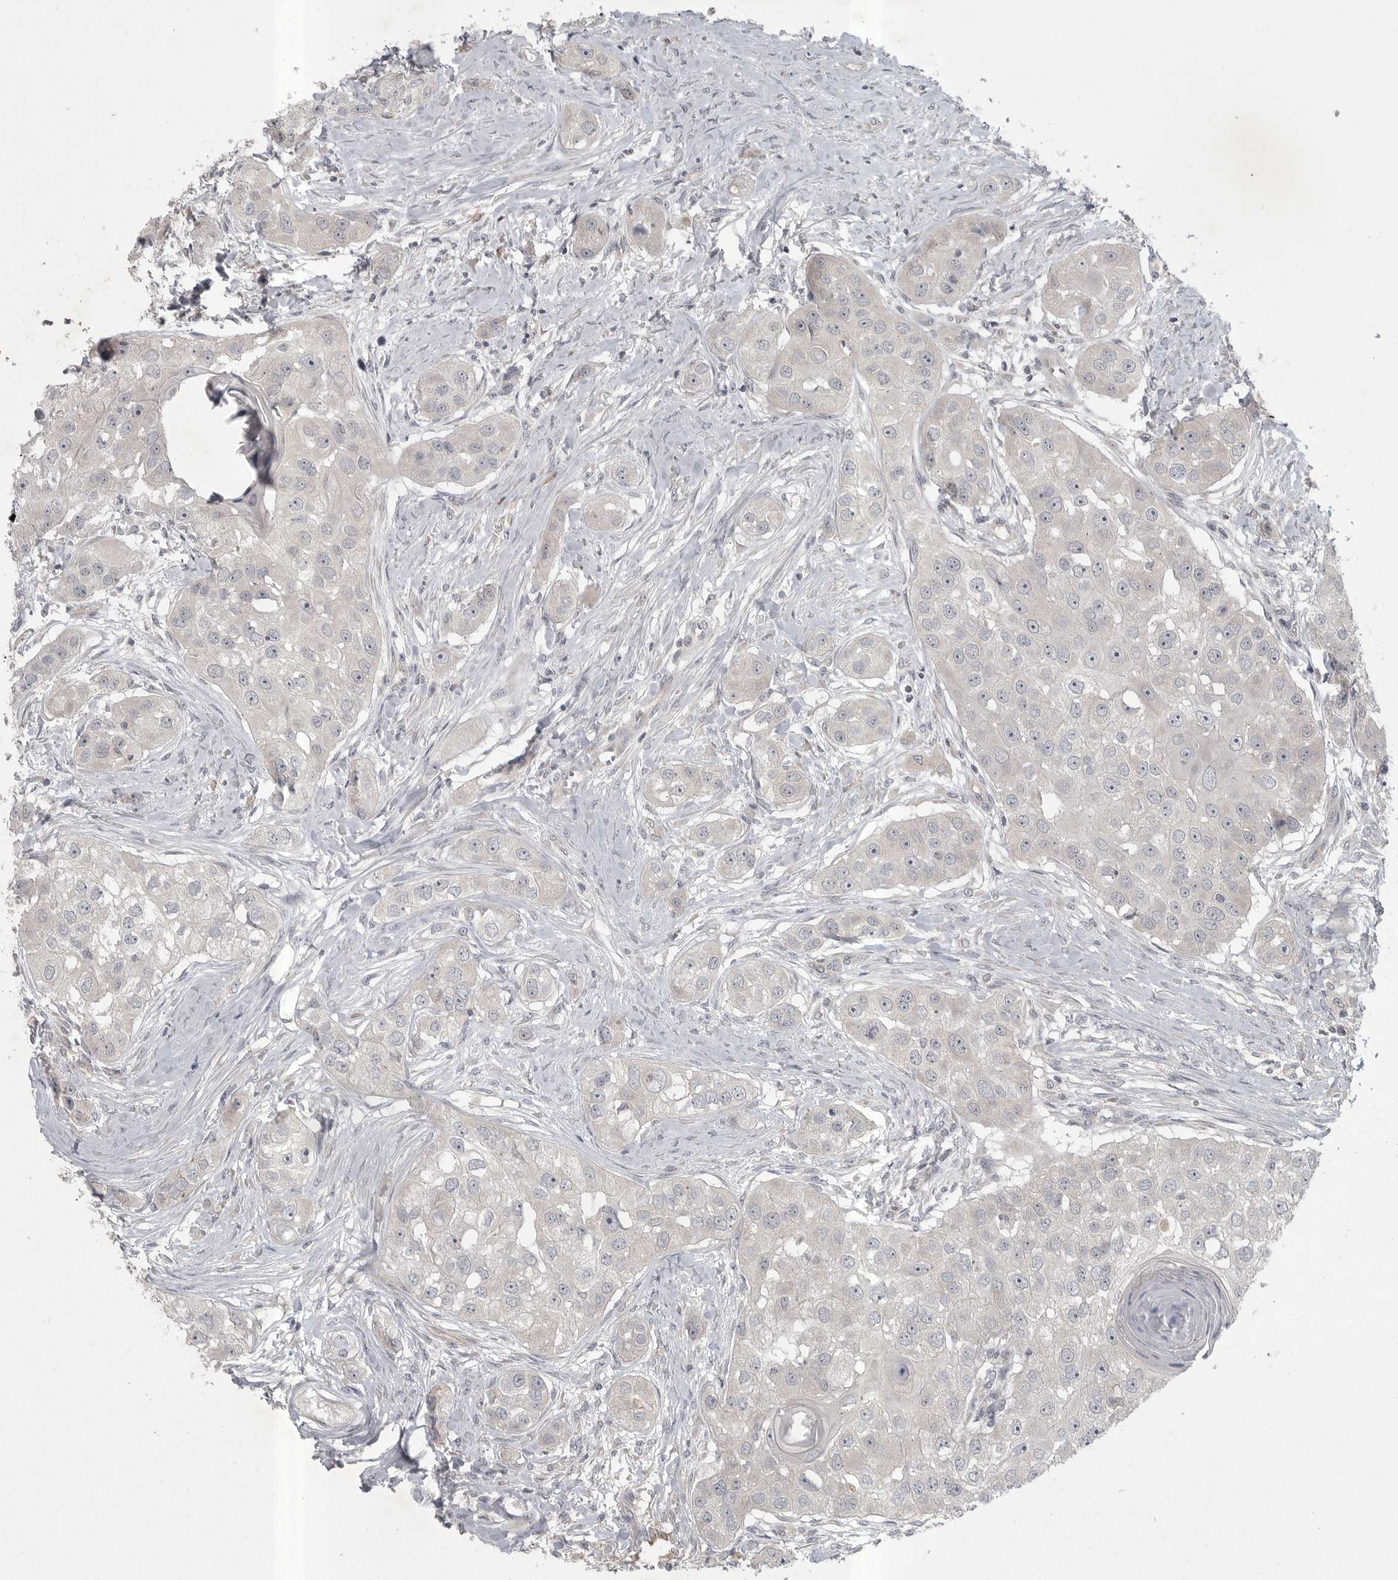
{"staining": {"intensity": "negative", "quantity": "none", "location": "none"}, "tissue": "head and neck cancer", "cell_type": "Tumor cells", "image_type": "cancer", "snomed": [{"axis": "morphology", "description": "Normal tissue, NOS"}, {"axis": "morphology", "description": "Squamous cell carcinoma, NOS"}, {"axis": "topography", "description": "Skeletal muscle"}, {"axis": "topography", "description": "Head-Neck"}], "caption": "This is a photomicrograph of immunohistochemistry (IHC) staining of head and neck cancer, which shows no staining in tumor cells. (Brightfield microscopy of DAB (3,3'-diaminobenzidine) IHC at high magnification).", "gene": "PHF13", "patient": {"sex": "male", "age": 51}}